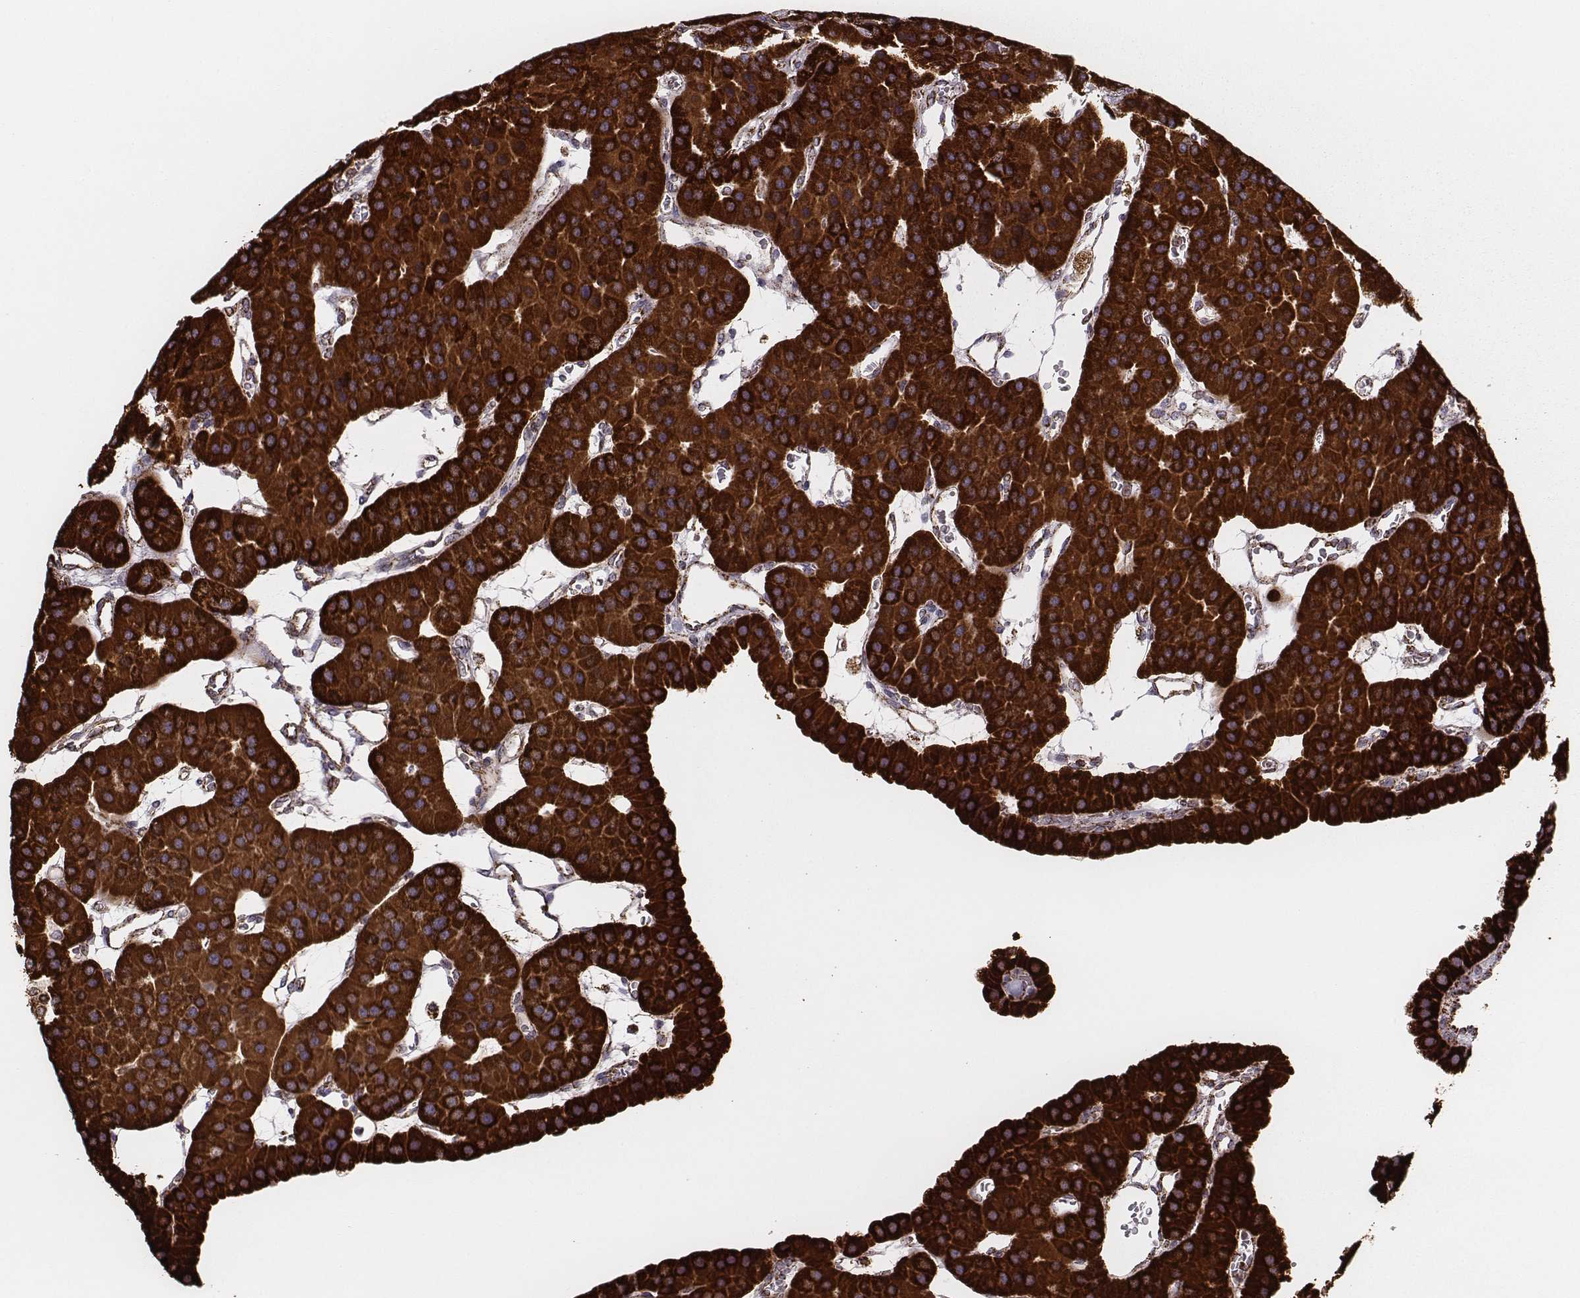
{"staining": {"intensity": "strong", "quantity": ">75%", "location": "cytoplasmic/membranous"}, "tissue": "parathyroid gland", "cell_type": "Glandular cells", "image_type": "normal", "snomed": [{"axis": "morphology", "description": "Normal tissue, NOS"}, {"axis": "morphology", "description": "Adenoma, NOS"}, {"axis": "topography", "description": "Parathyroid gland"}], "caption": "IHC staining of unremarkable parathyroid gland, which reveals high levels of strong cytoplasmic/membranous expression in approximately >75% of glandular cells indicating strong cytoplasmic/membranous protein positivity. The staining was performed using DAB (3,3'-diaminobenzidine) (brown) for protein detection and nuclei were counterstained in hematoxylin (blue).", "gene": "TUFM", "patient": {"sex": "female", "age": 86}}